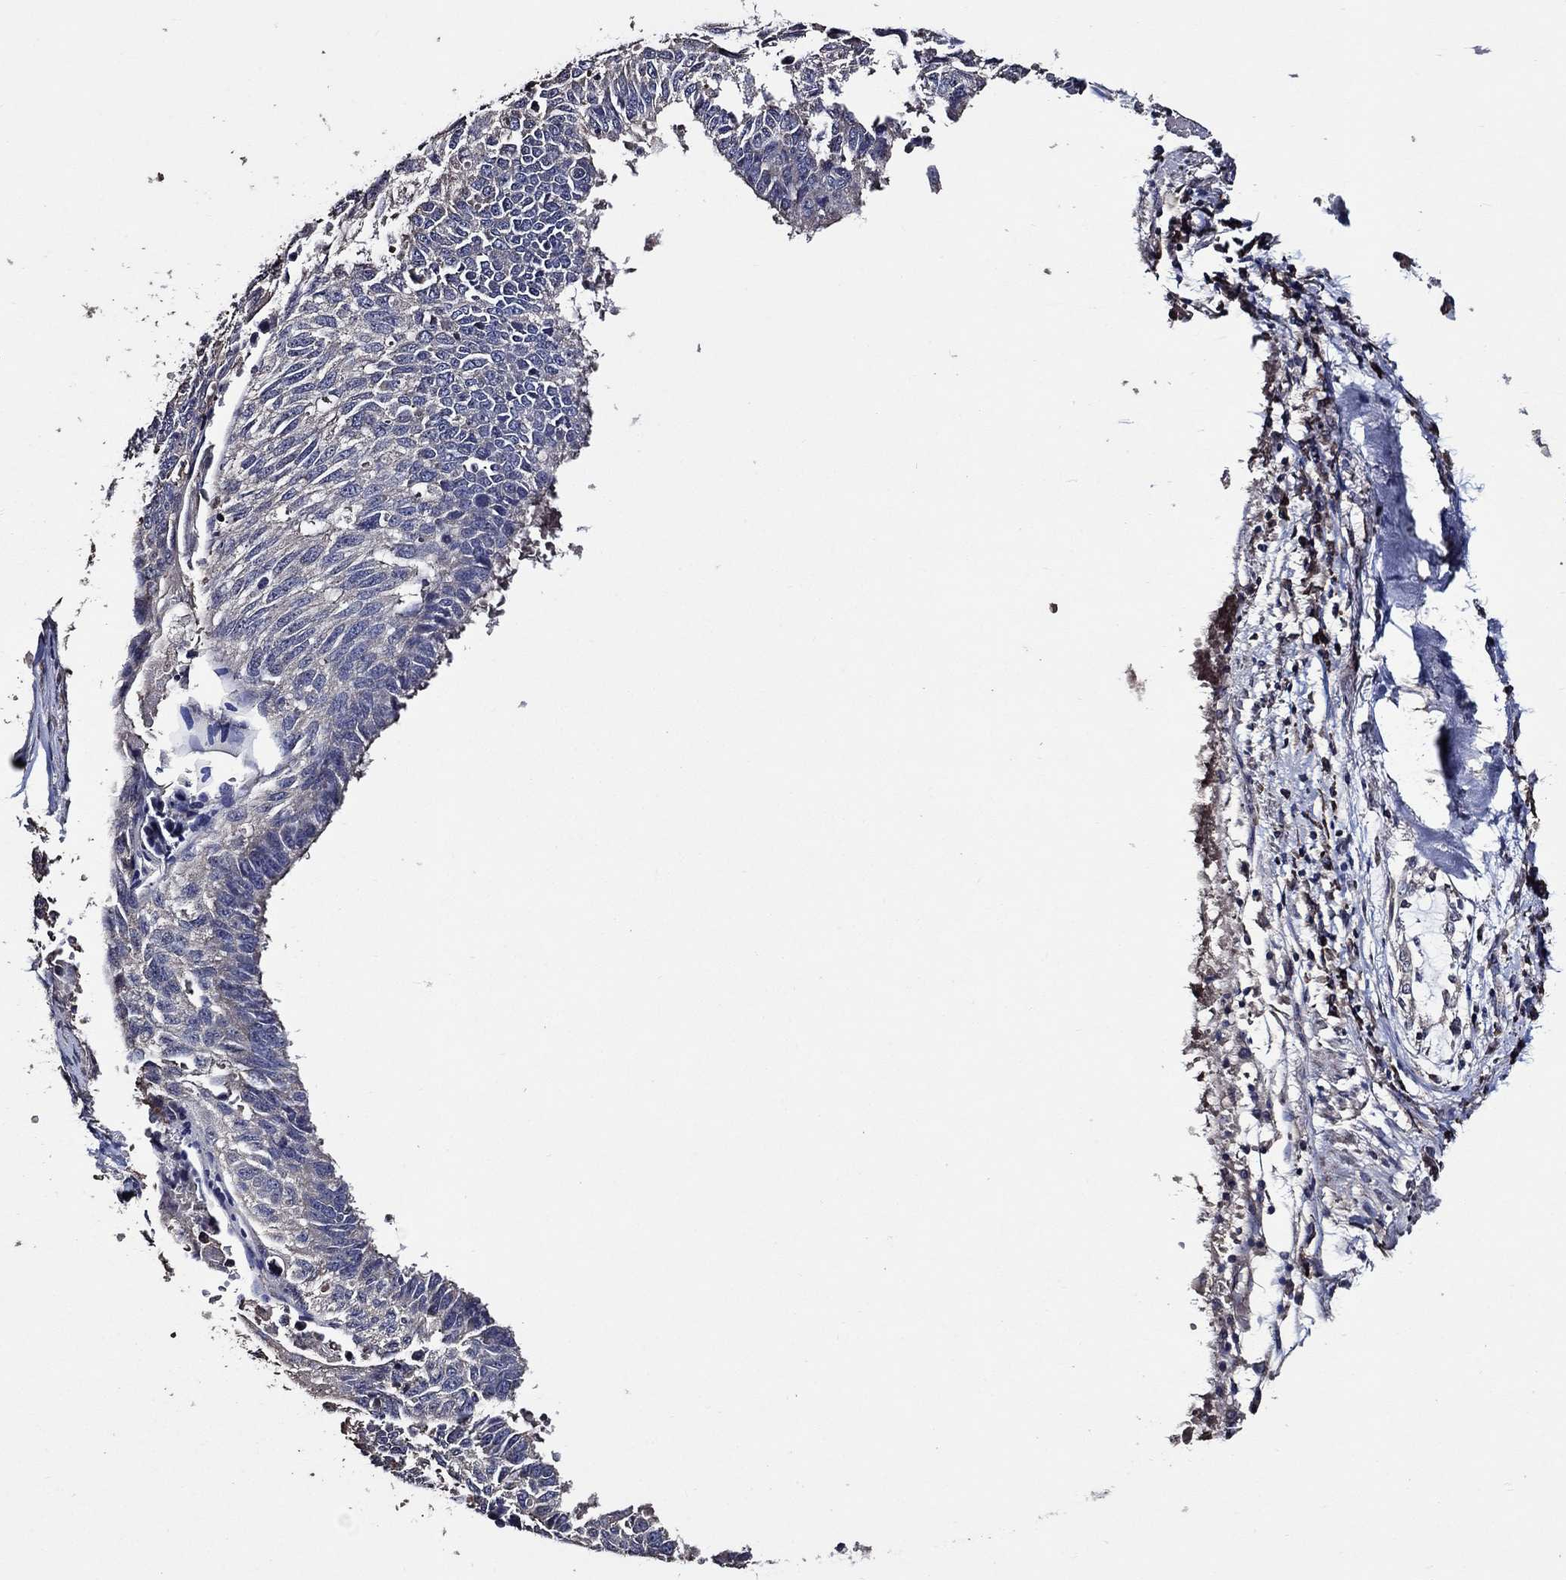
{"staining": {"intensity": "negative", "quantity": "none", "location": "none"}, "tissue": "lung cancer", "cell_type": "Tumor cells", "image_type": "cancer", "snomed": [{"axis": "morphology", "description": "Squamous cell carcinoma, NOS"}, {"axis": "topography", "description": "Lung"}], "caption": "Immunohistochemistry image of squamous cell carcinoma (lung) stained for a protein (brown), which displays no positivity in tumor cells.", "gene": "HAP1", "patient": {"sex": "male", "age": 73}}